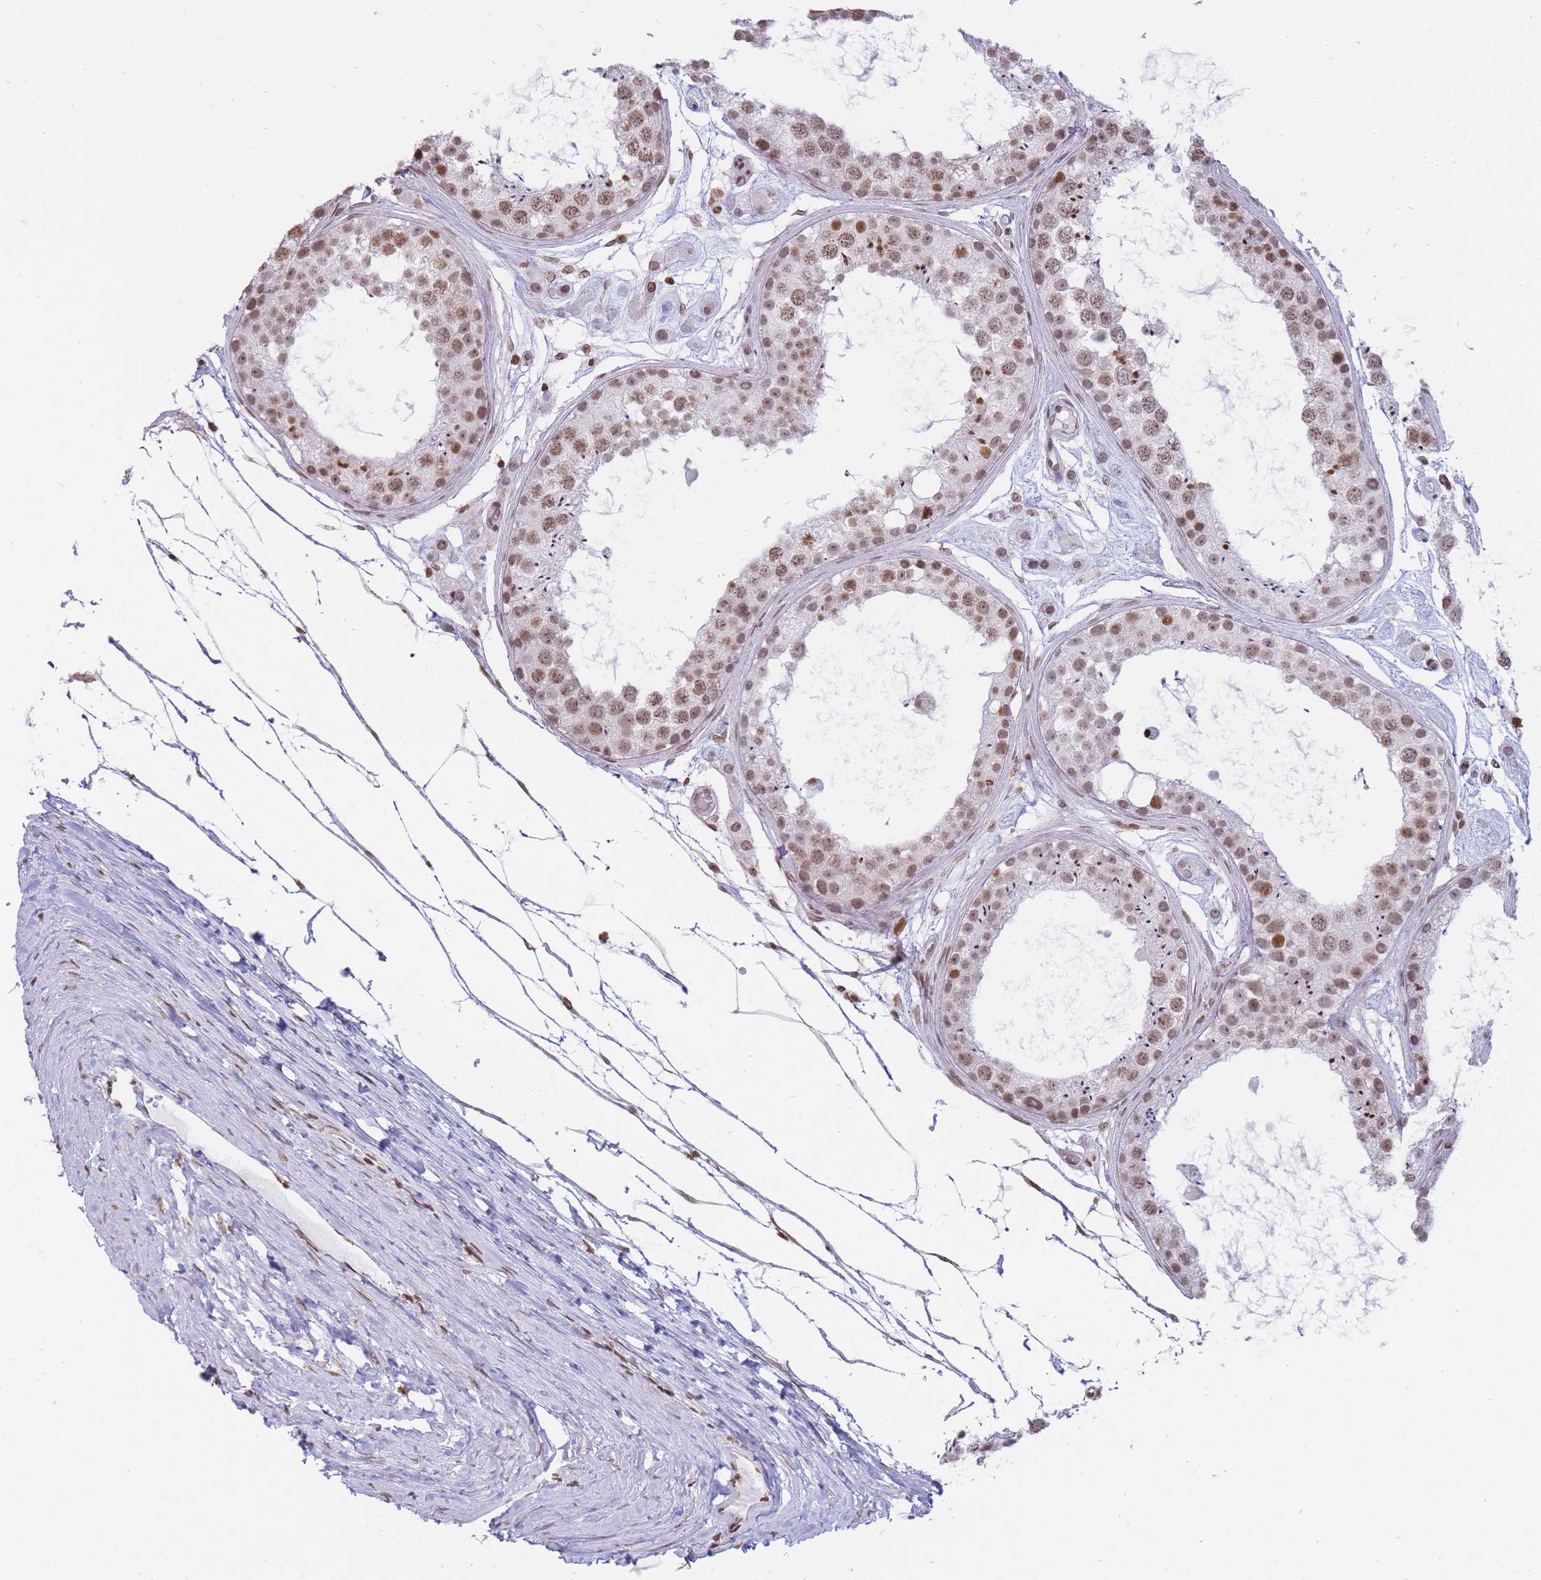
{"staining": {"intensity": "moderate", "quantity": ">75%", "location": "nuclear"}, "tissue": "testis", "cell_type": "Cells in seminiferous ducts", "image_type": "normal", "snomed": [{"axis": "morphology", "description": "Normal tissue, NOS"}, {"axis": "topography", "description": "Testis"}], "caption": "Immunohistochemistry photomicrograph of unremarkable testis stained for a protein (brown), which displays medium levels of moderate nuclear staining in about >75% of cells in seminiferous ducts.", "gene": "SHISAL1", "patient": {"sex": "male", "age": 25}}